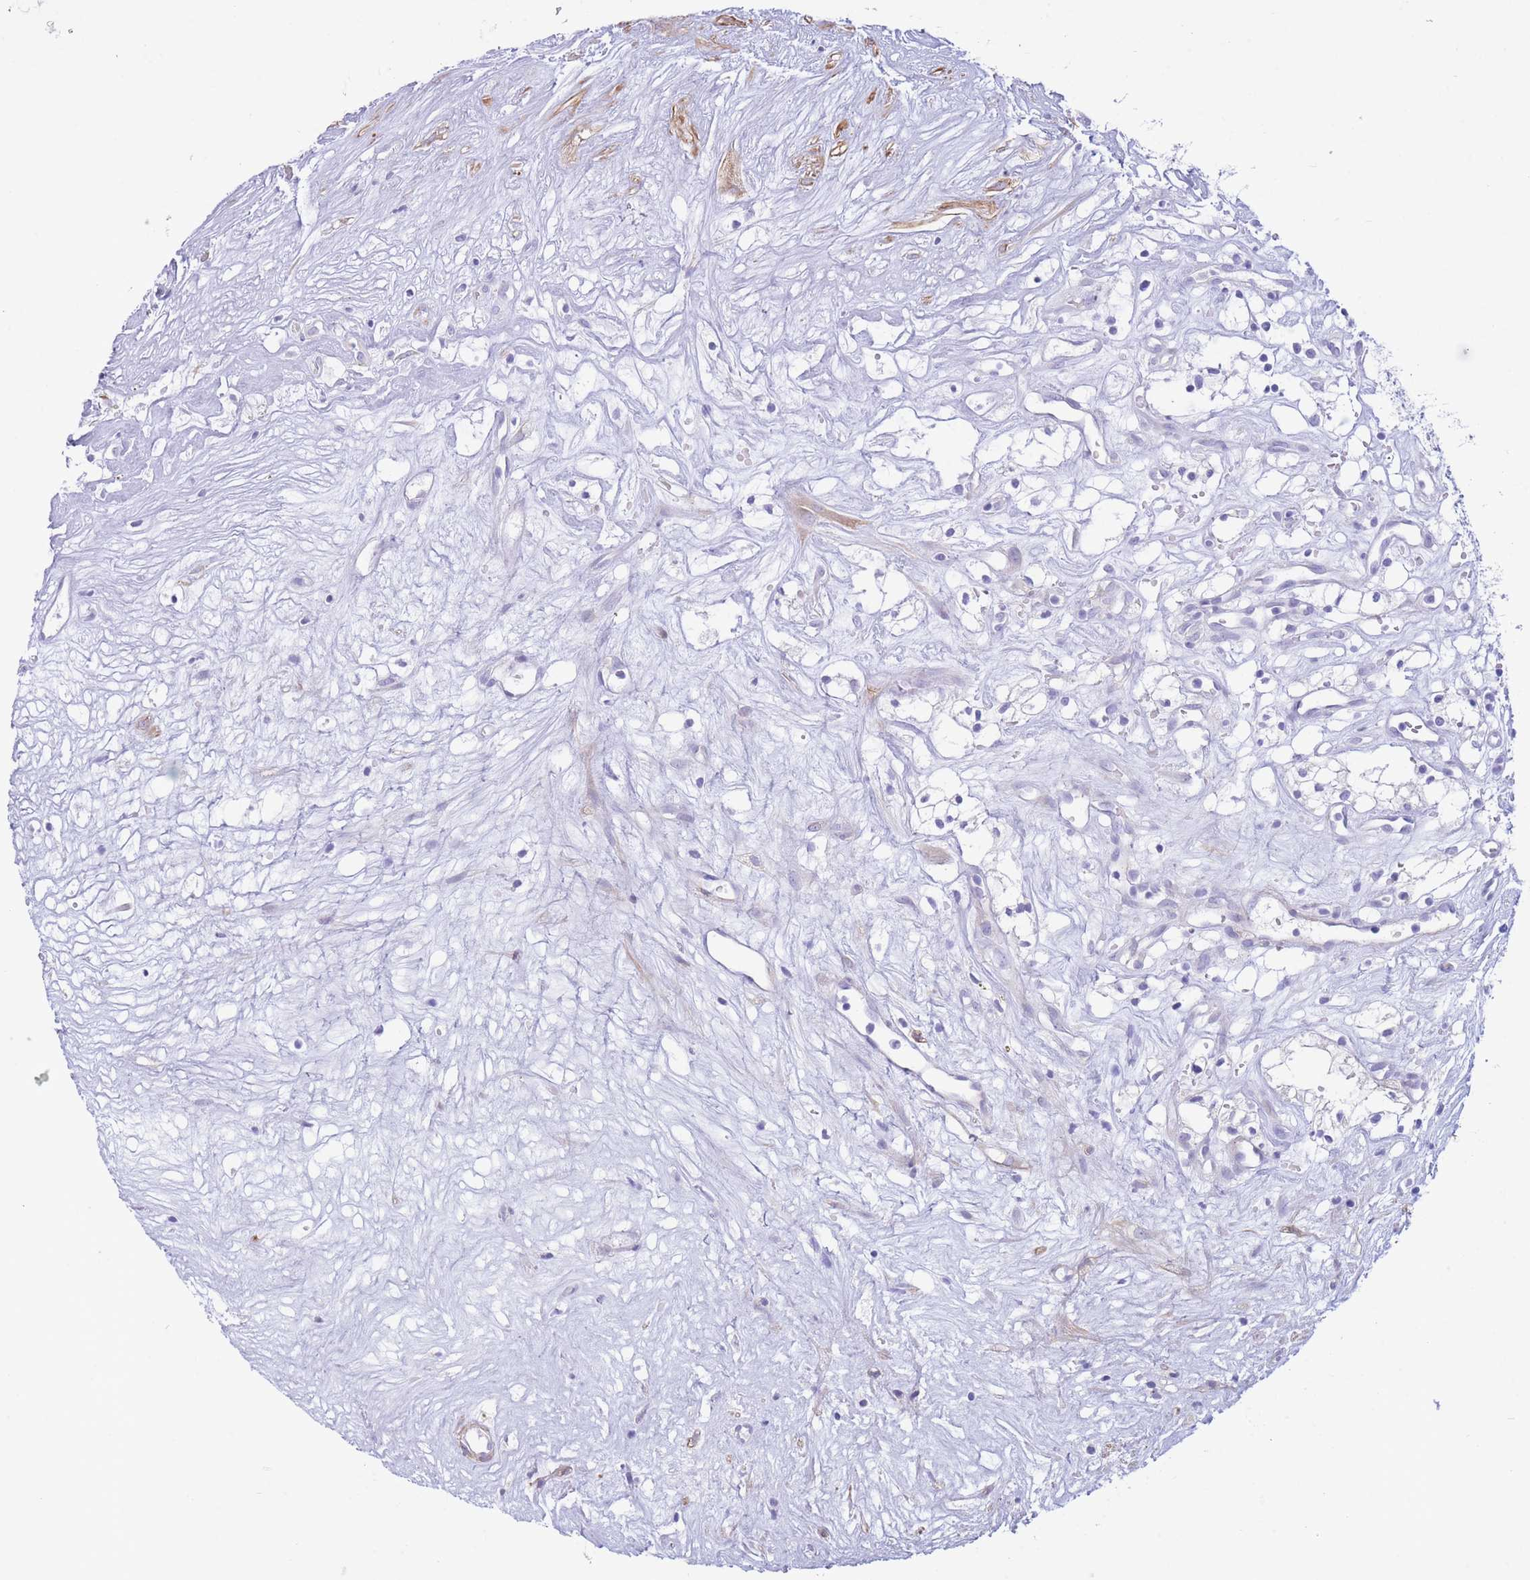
{"staining": {"intensity": "negative", "quantity": "none", "location": "none"}, "tissue": "renal cancer", "cell_type": "Tumor cells", "image_type": "cancer", "snomed": [{"axis": "morphology", "description": "Adenocarcinoma, NOS"}, {"axis": "topography", "description": "Kidney"}], "caption": "A histopathology image of renal cancer stained for a protein reveals no brown staining in tumor cells.", "gene": "VWA8", "patient": {"sex": "male", "age": 59}}